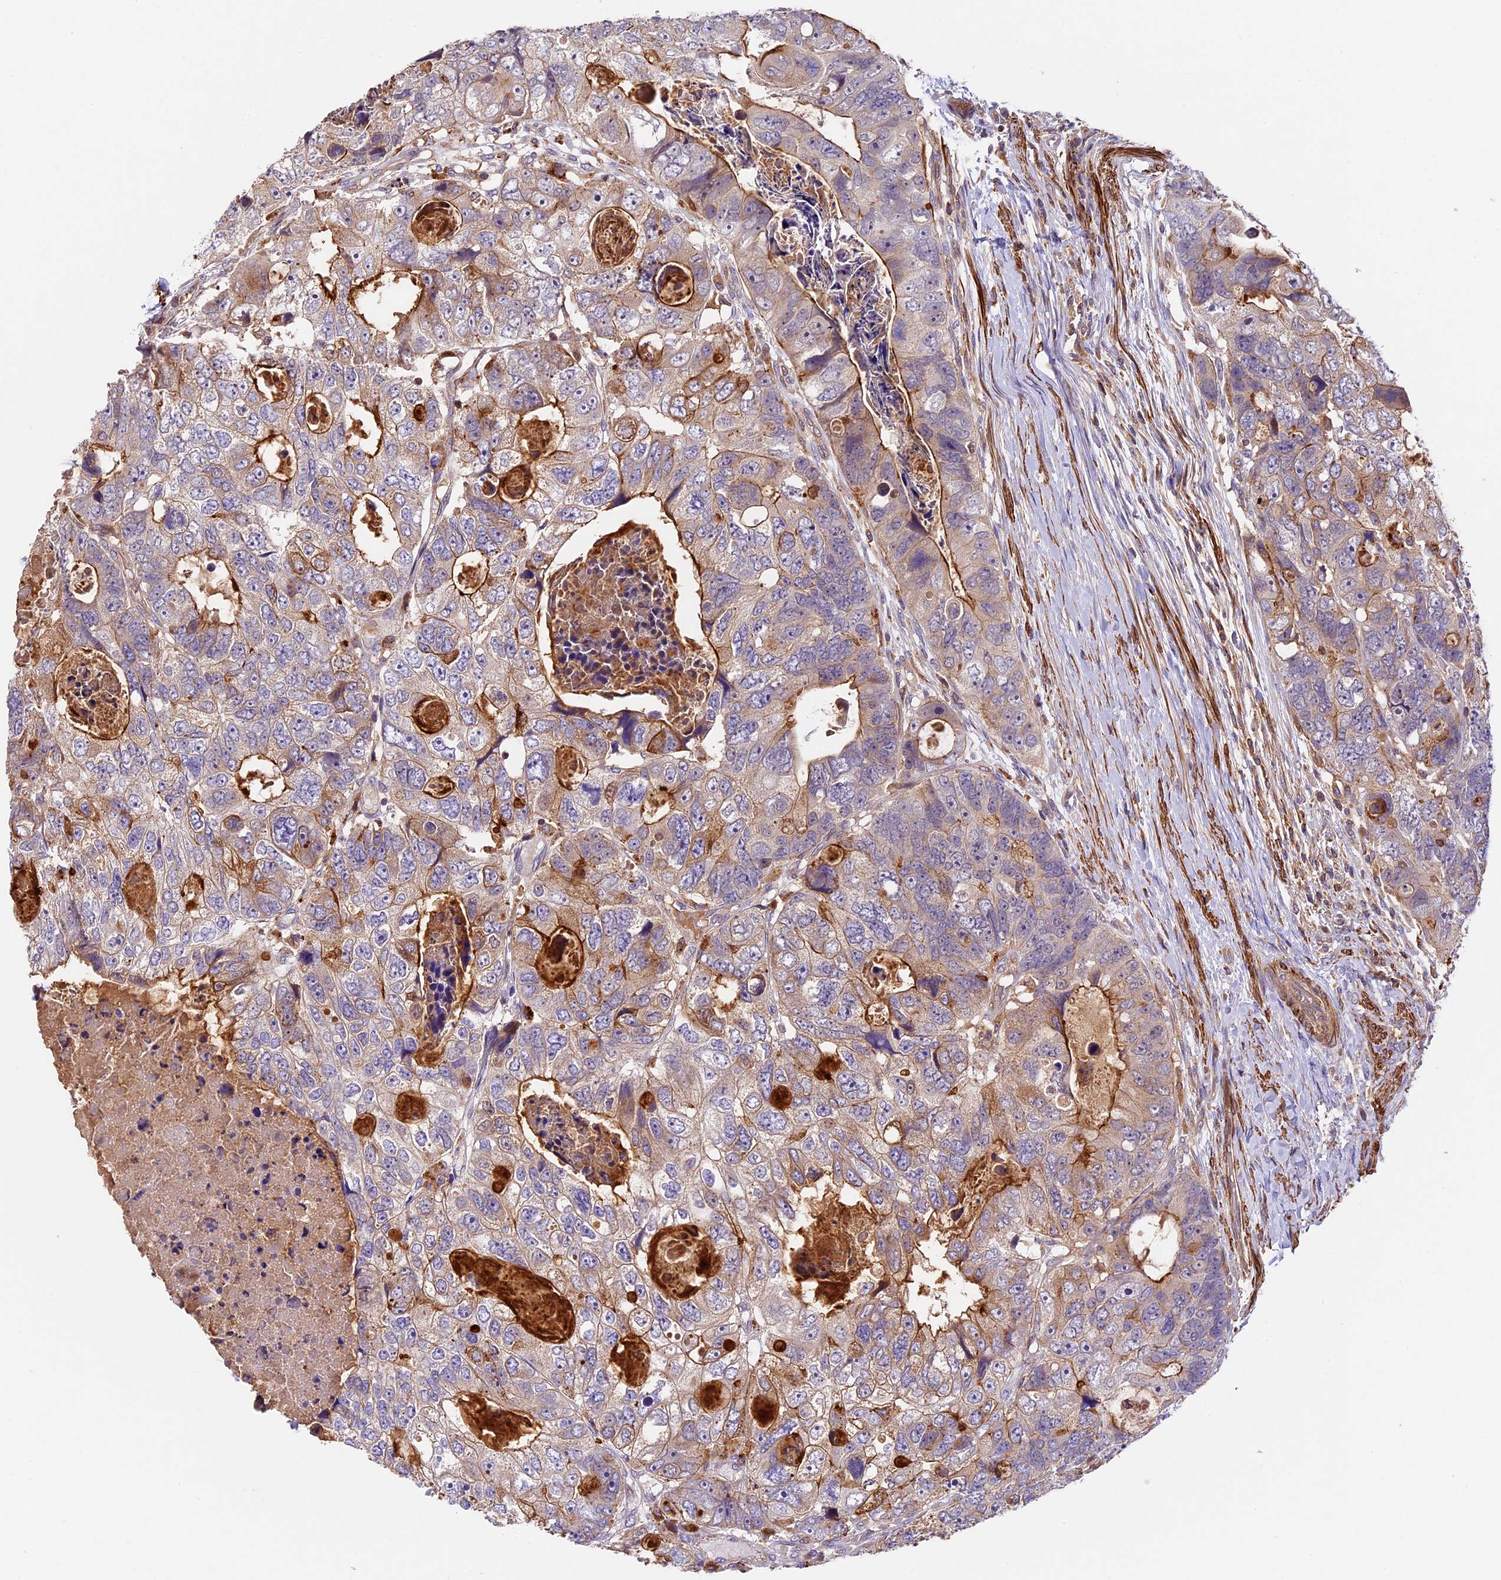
{"staining": {"intensity": "moderate", "quantity": "25%-75%", "location": "cytoplasmic/membranous"}, "tissue": "colorectal cancer", "cell_type": "Tumor cells", "image_type": "cancer", "snomed": [{"axis": "morphology", "description": "Adenocarcinoma, NOS"}, {"axis": "topography", "description": "Rectum"}], "caption": "Colorectal cancer tissue shows moderate cytoplasmic/membranous positivity in approximately 25%-75% of tumor cells, visualized by immunohistochemistry. (DAB (3,3'-diaminobenzidine) IHC with brightfield microscopy, high magnification).", "gene": "TBC1D1", "patient": {"sex": "male", "age": 59}}